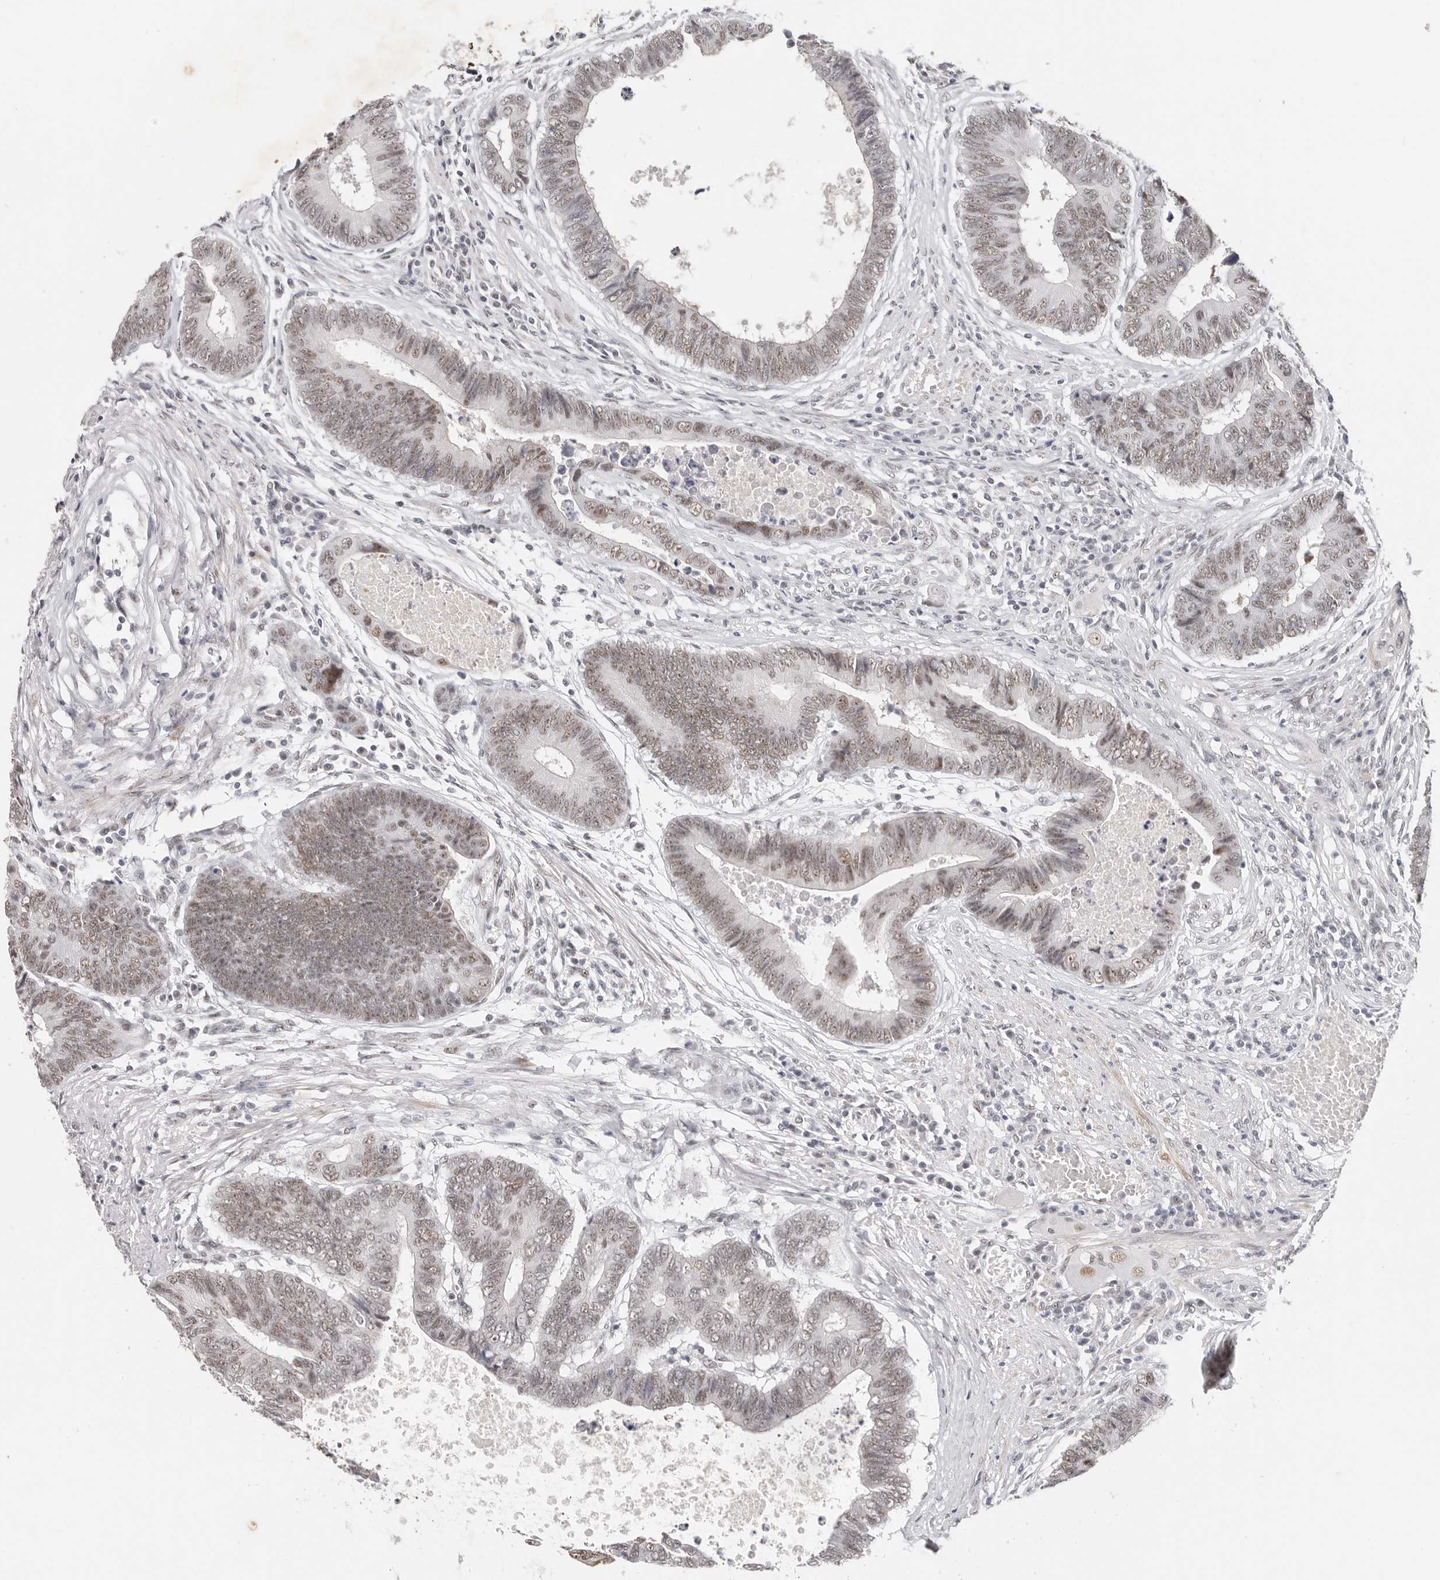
{"staining": {"intensity": "moderate", "quantity": ">75%", "location": "nuclear"}, "tissue": "colorectal cancer", "cell_type": "Tumor cells", "image_type": "cancer", "snomed": [{"axis": "morphology", "description": "Adenocarcinoma, NOS"}, {"axis": "topography", "description": "Rectum"}], "caption": "Immunohistochemical staining of colorectal cancer (adenocarcinoma) demonstrates medium levels of moderate nuclear protein positivity in approximately >75% of tumor cells.", "gene": "LARP7", "patient": {"sex": "male", "age": 84}}